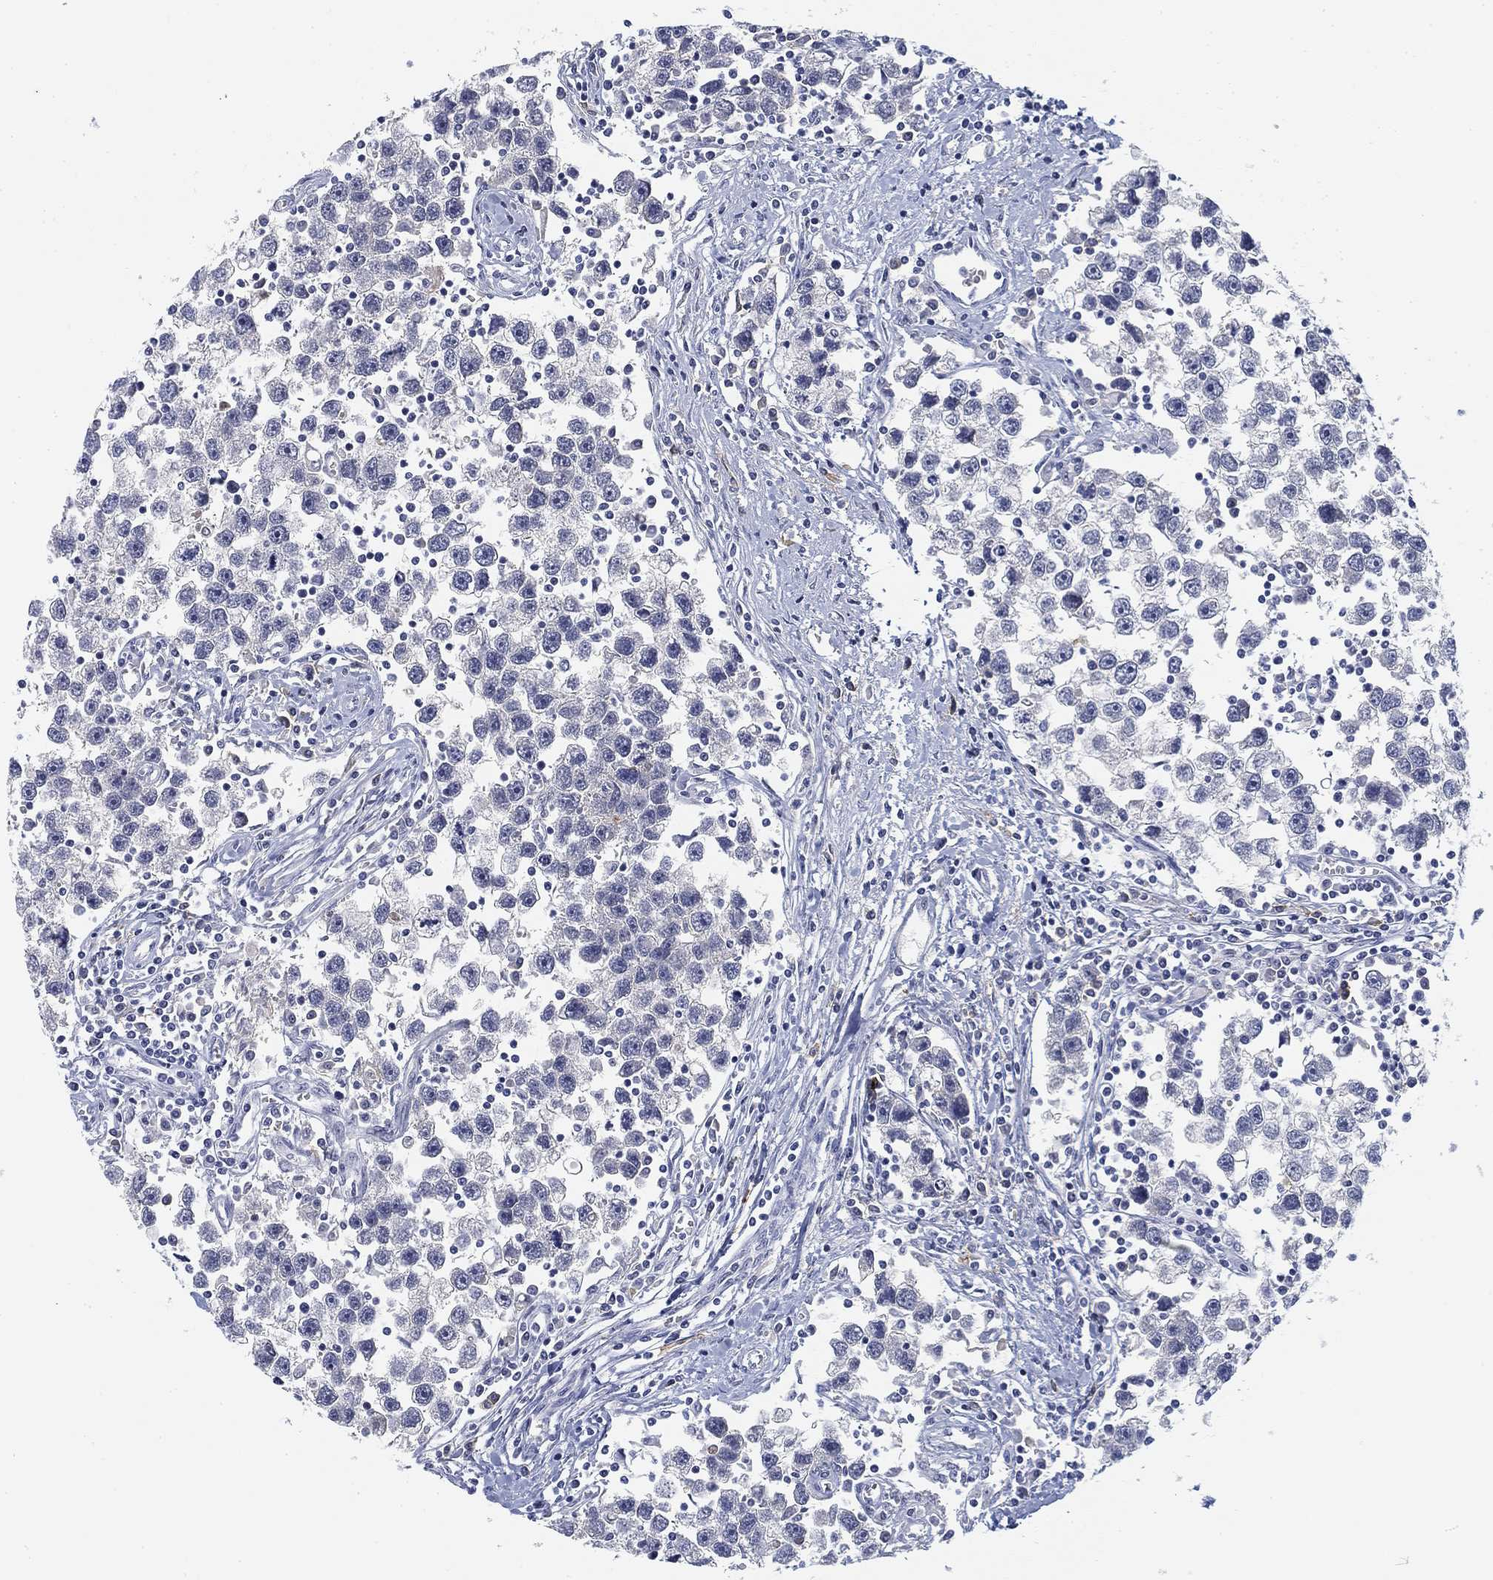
{"staining": {"intensity": "negative", "quantity": "none", "location": "none"}, "tissue": "testis cancer", "cell_type": "Tumor cells", "image_type": "cancer", "snomed": [{"axis": "morphology", "description": "Seminoma, NOS"}, {"axis": "topography", "description": "Testis"}], "caption": "The immunohistochemistry (IHC) micrograph has no significant positivity in tumor cells of testis cancer (seminoma) tissue.", "gene": "SLC2A5", "patient": {"sex": "male", "age": 30}}